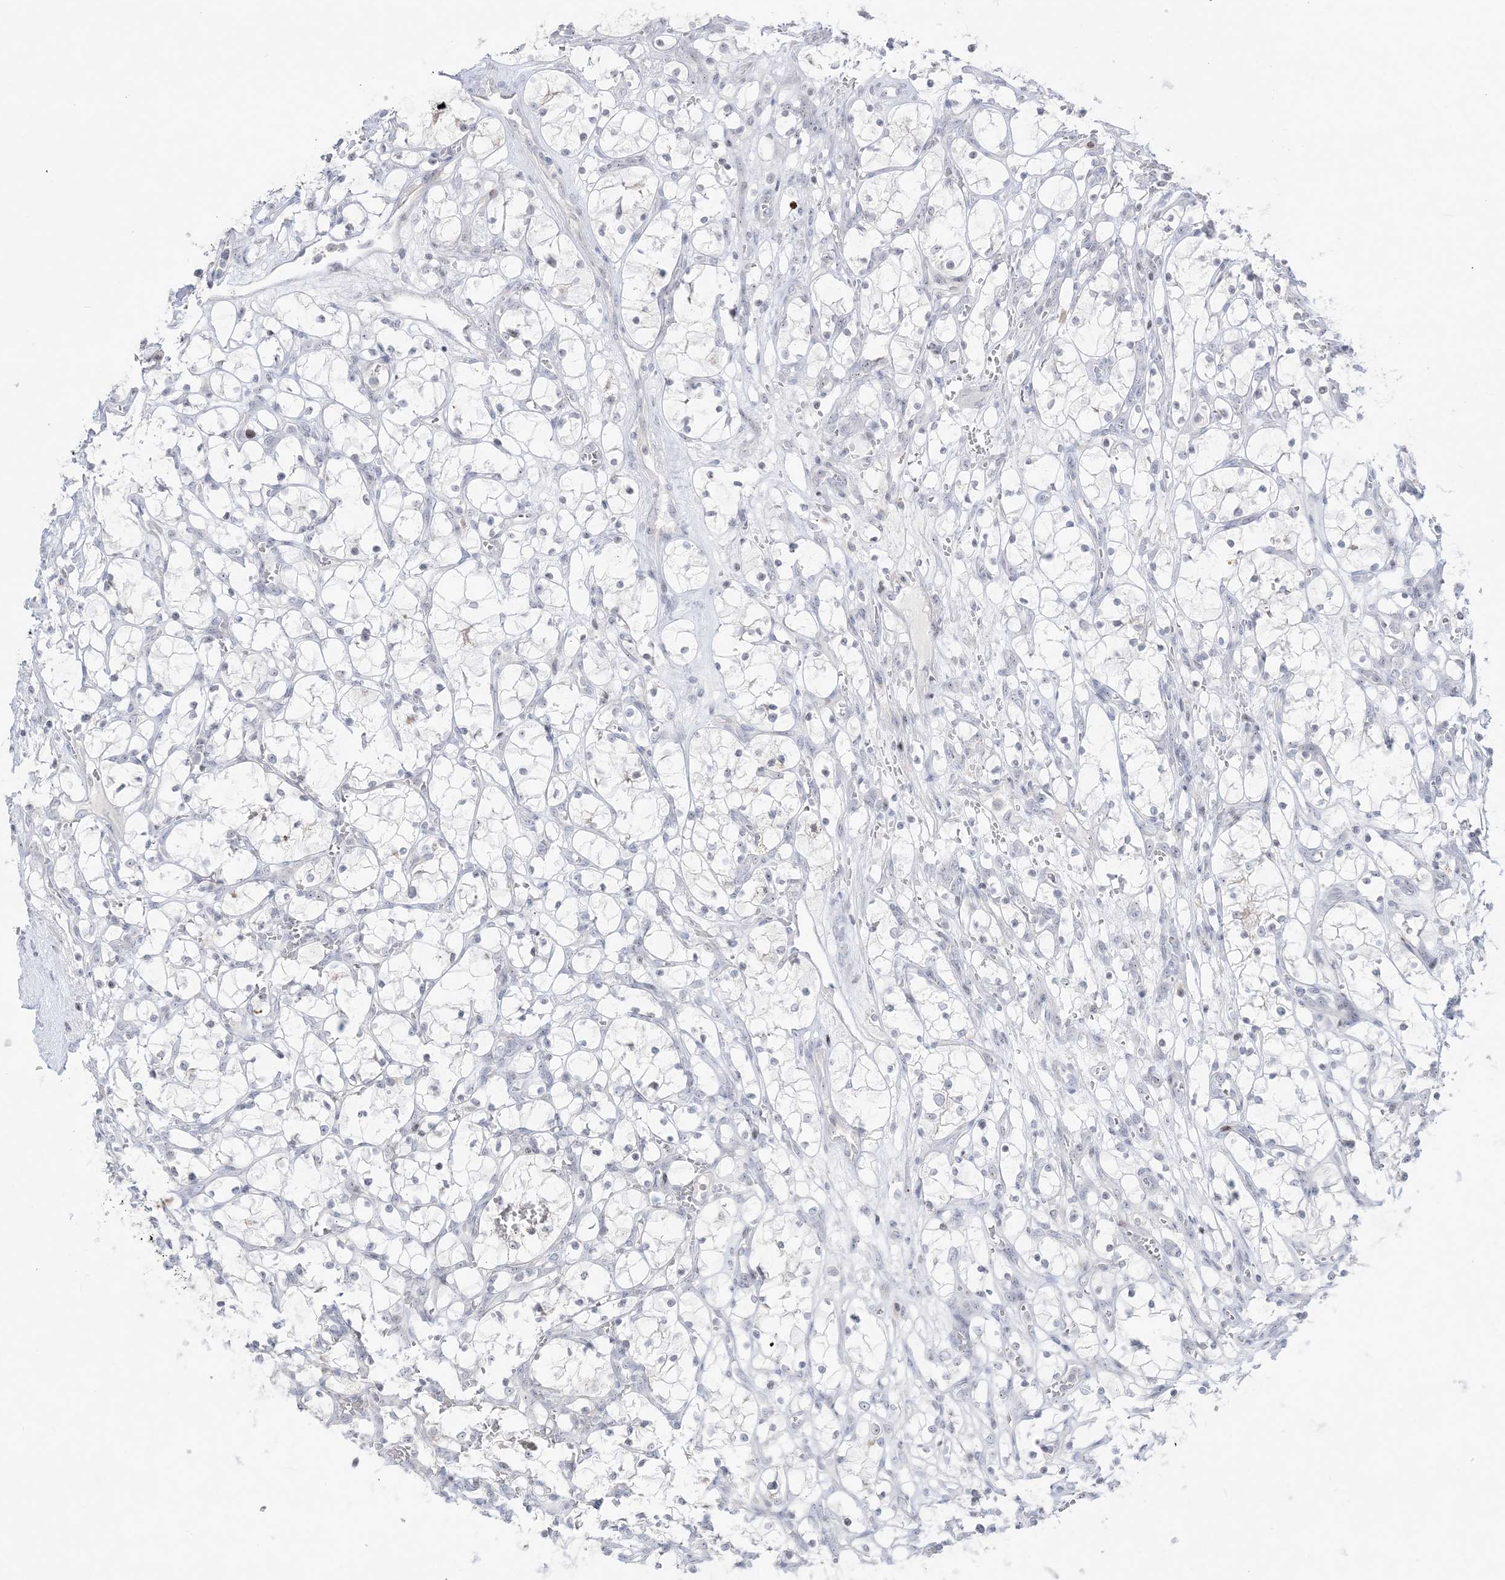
{"staining": {"intensity": "negative", "quantity": "none", "location": "none"}, "tissue": "renal cancer", "cell_type": "Tumor cells", "image_type": "cancer", "snomed": [{"axis": "morphology", "description": "Adenocarcinoma, NOS"}, {"axis": "topography", "description": "Kidney"}], "caption": "Immunohistochemical staining of adenocarcinoma (renal) reveals no significant positivity in tumor cells.", "gene": "SH3BP4", "patient": {"sex": "female", "age": 69}}